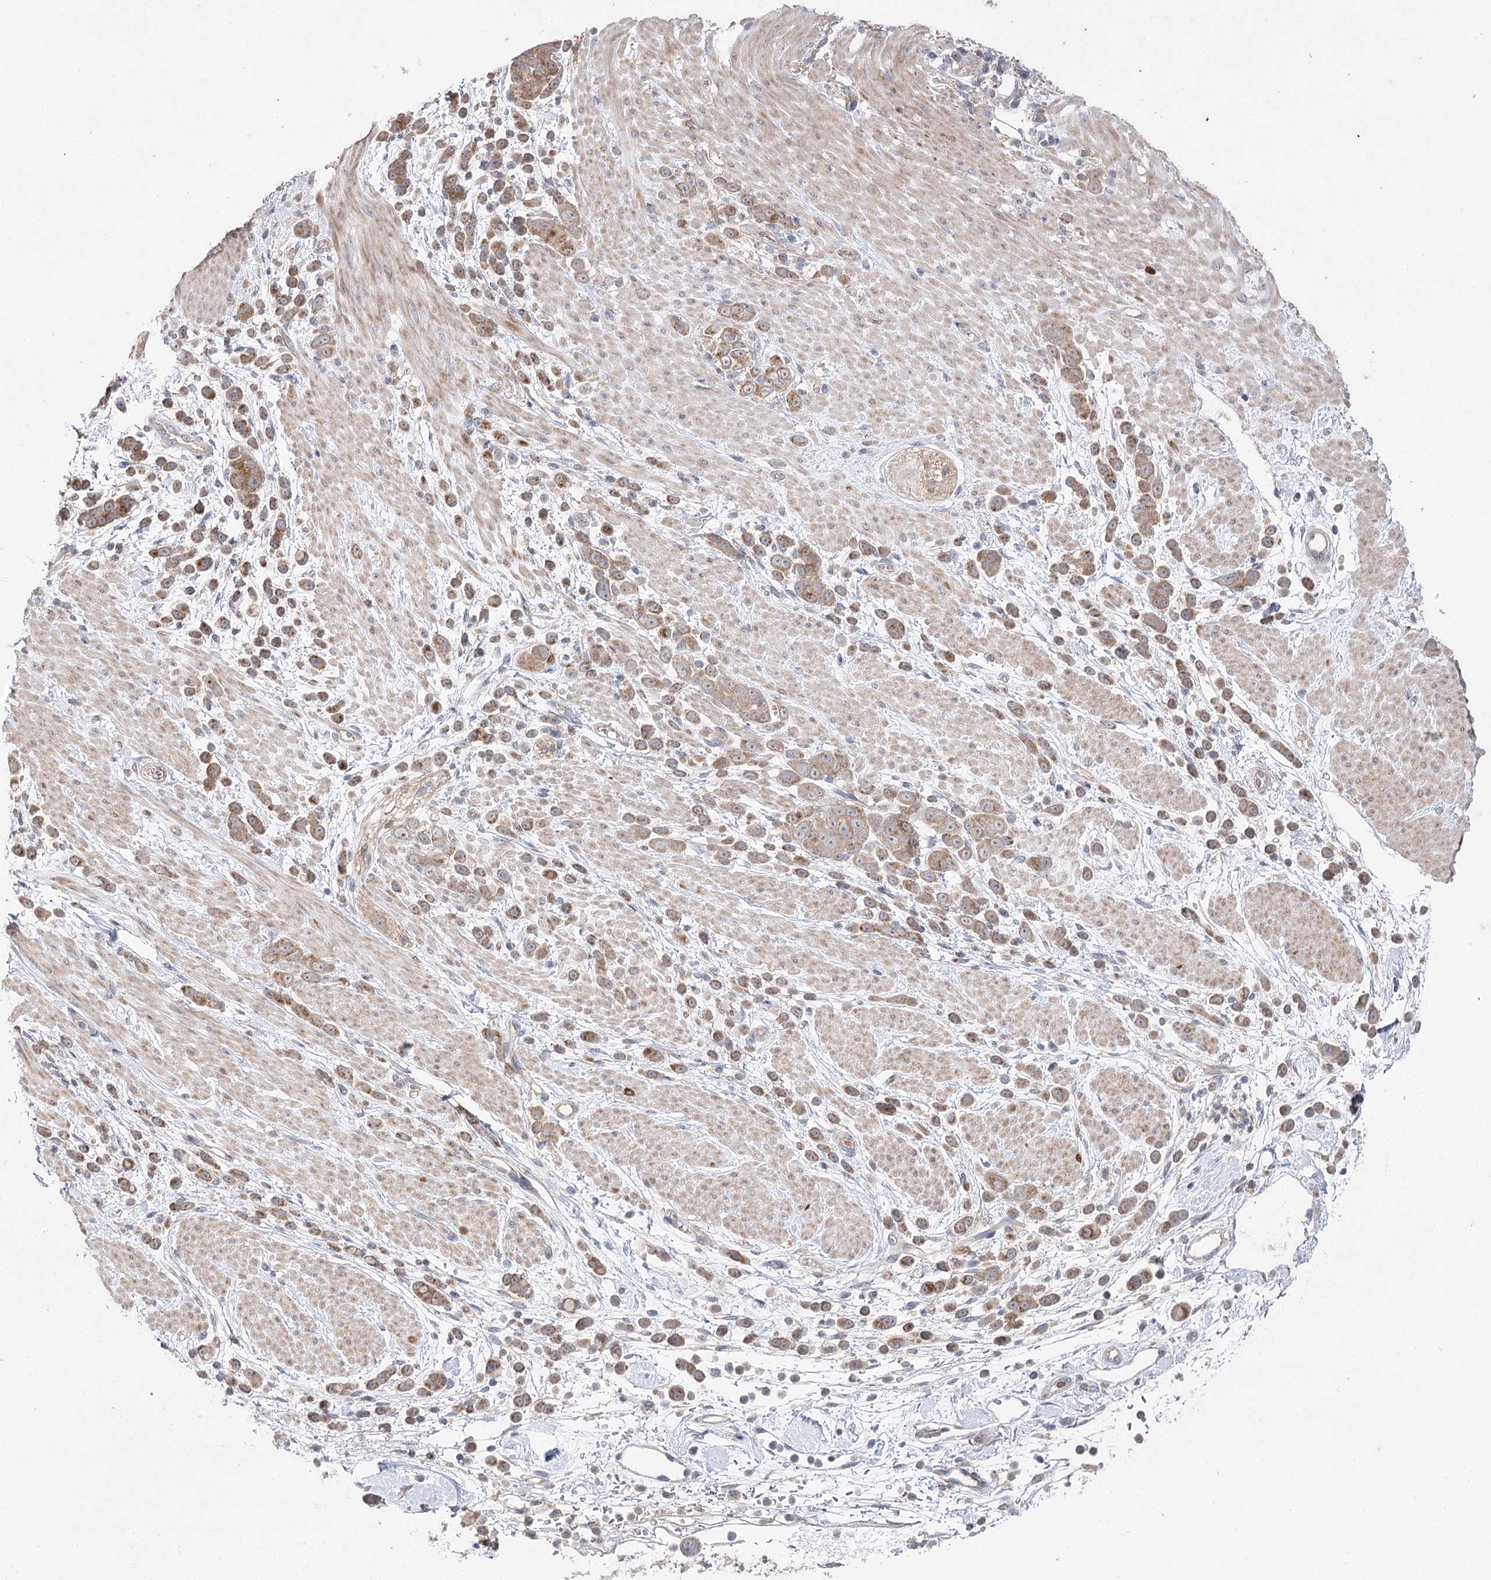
{"staining": {"intensity": "moderate", "quantity": ">75%", "location": "cytoplasmic/membranous"}, "tissue": "pancreatic cancer", "cell_type": "Tumor cells", "image_type": "cancer", "snomed": [{"axis": "morphology", "description": "Normal tissue, NOS"}, {"axis": "morphology", "description": "Adenocarcinoma, NOS"}, {"axis": "topography", "description": "Pancreas"}], "caption": "Protein analysis of pancreatic adenocarcinoma tissue displays moderate cytoplasmic/membranous staining in approximately >75% of tumor cells.", "gene": "AURKC", "patient": {"sex": "female", "age": 64}}